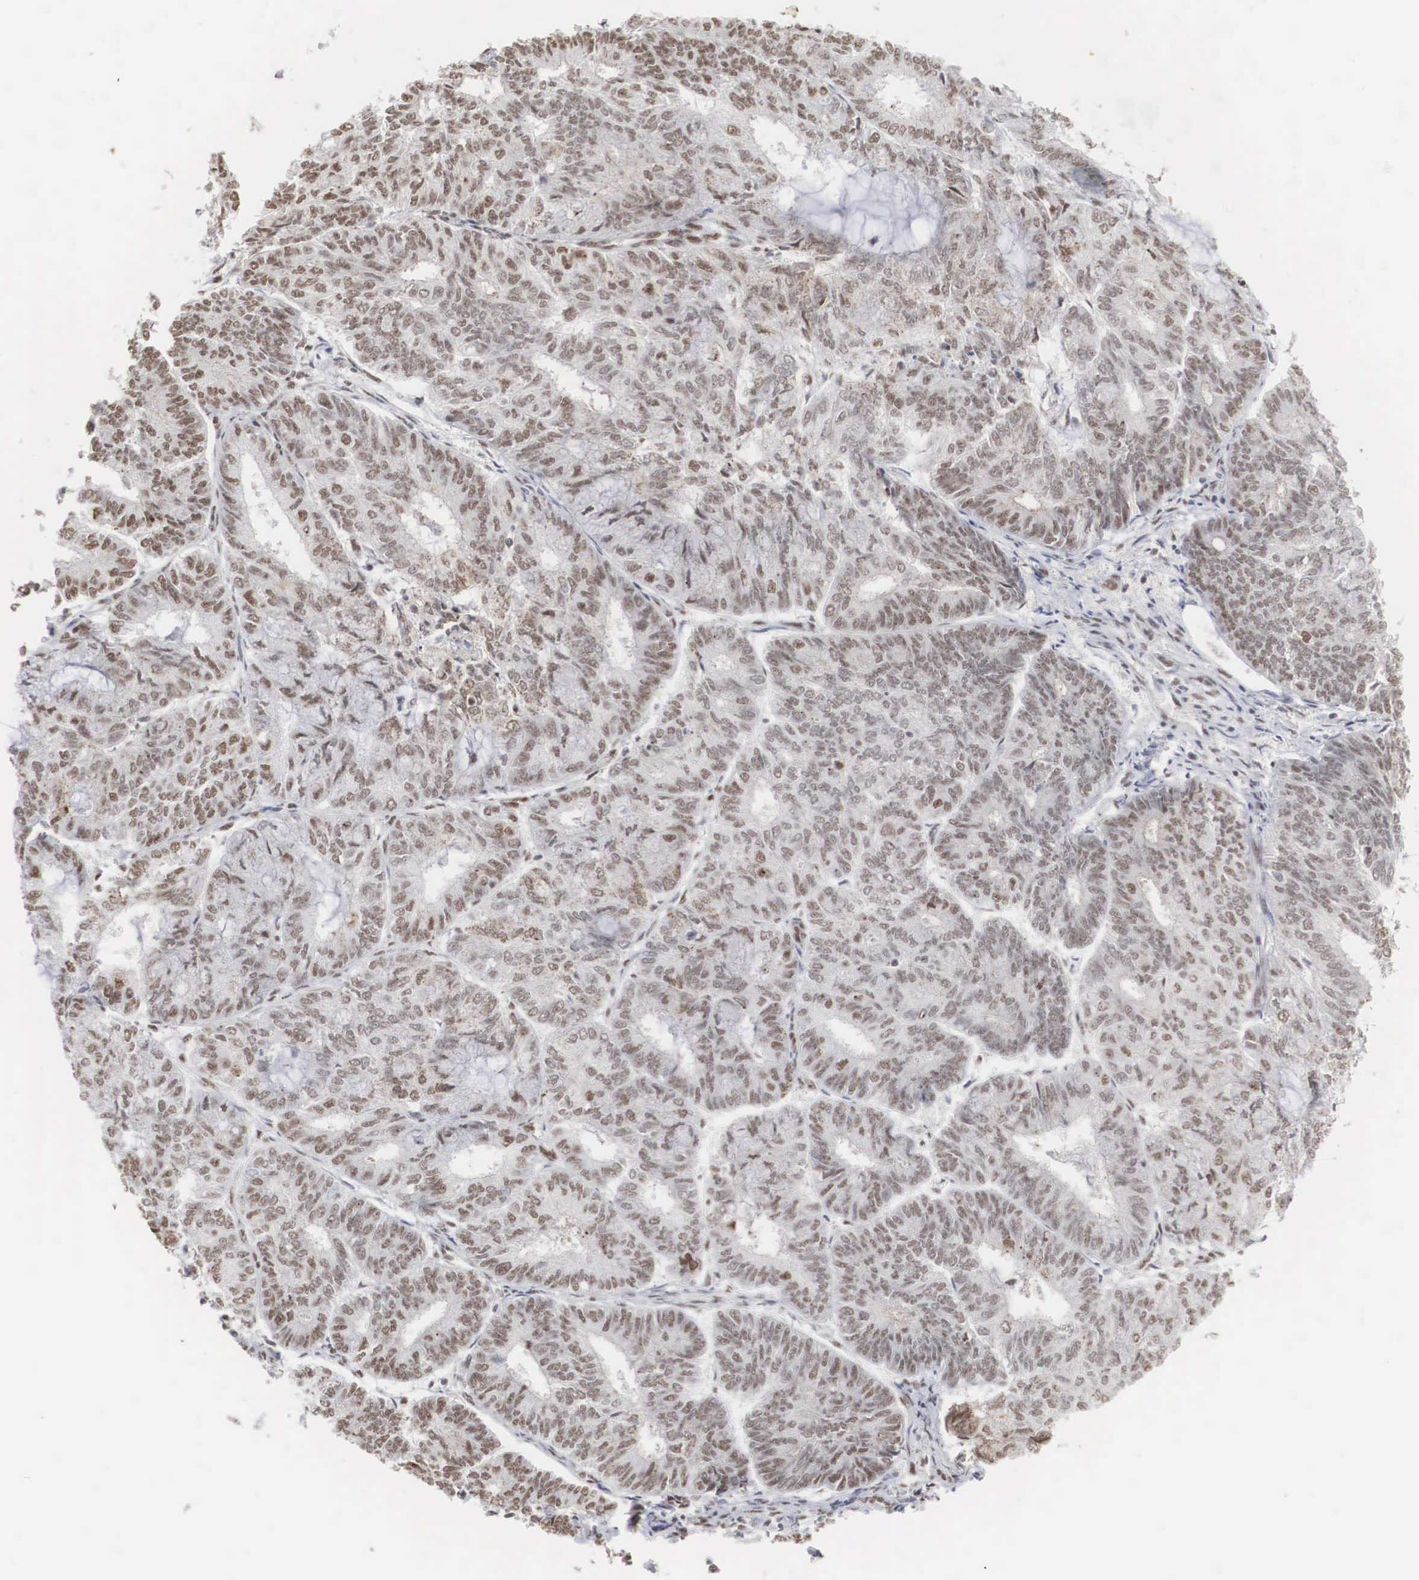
{"staining": {"intensity": "weak", "quantity": "25%-75%", "location": "nuclear"}, "tissue": "endometrial cancer", "cell_type": "Tumor cells", "image_type": "cancer", "snomed": [{"axis": "morphology", "description": "Adenocarcinoma, NOS"}, {"axis": "topography", "description": "Endometrium"}], "caption": "Tumor cells show low levels of weak nuclear staining in about 25%-75% of cells in human endometrial adenocarcinoma.", "gene": "AUTS2", "patient": {"sex": "female", "age": 59}}